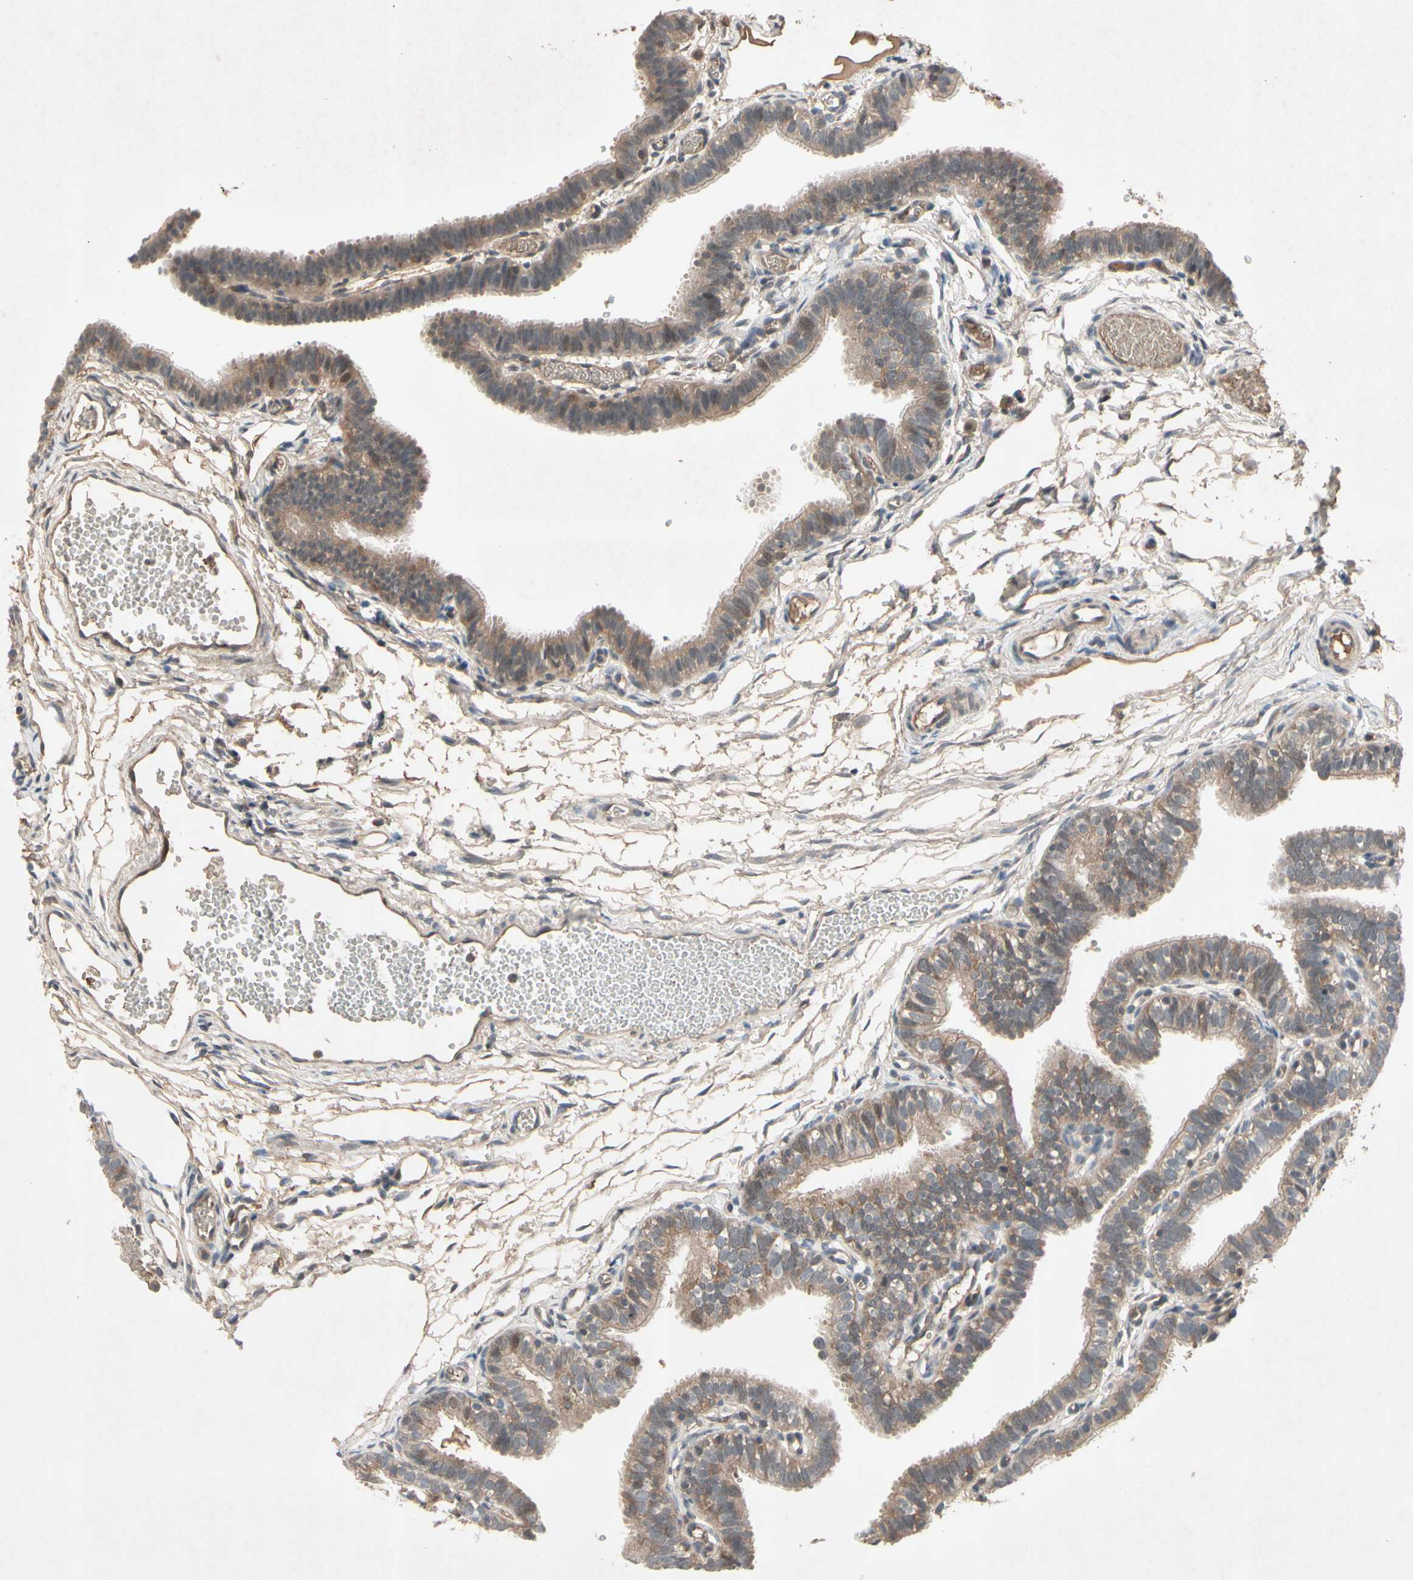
{"staining": {"intensity": "moderate", "quantity": ">75%", "location": "cytoplasmic/membranous"}, "tissue": "fallopian tube", "cell_type": "Glandular cells", "image_type": "normal", "snomed": [{"axis": "morphology", "description": "Normal tissue, NOS"}, {"axis": "topography", "description": "Fallopian tube"}, {"axis": "topography", "description": "Placenta"}], "caption": "The image shows immunohistochemical staining of normal fallopian tube. There is moderate cytoplasmic/membranous positivity is appreciated in approximately >75% of glandular cells.", "gene": "NSF", "patient": {"sex": "female", "age": 34}}